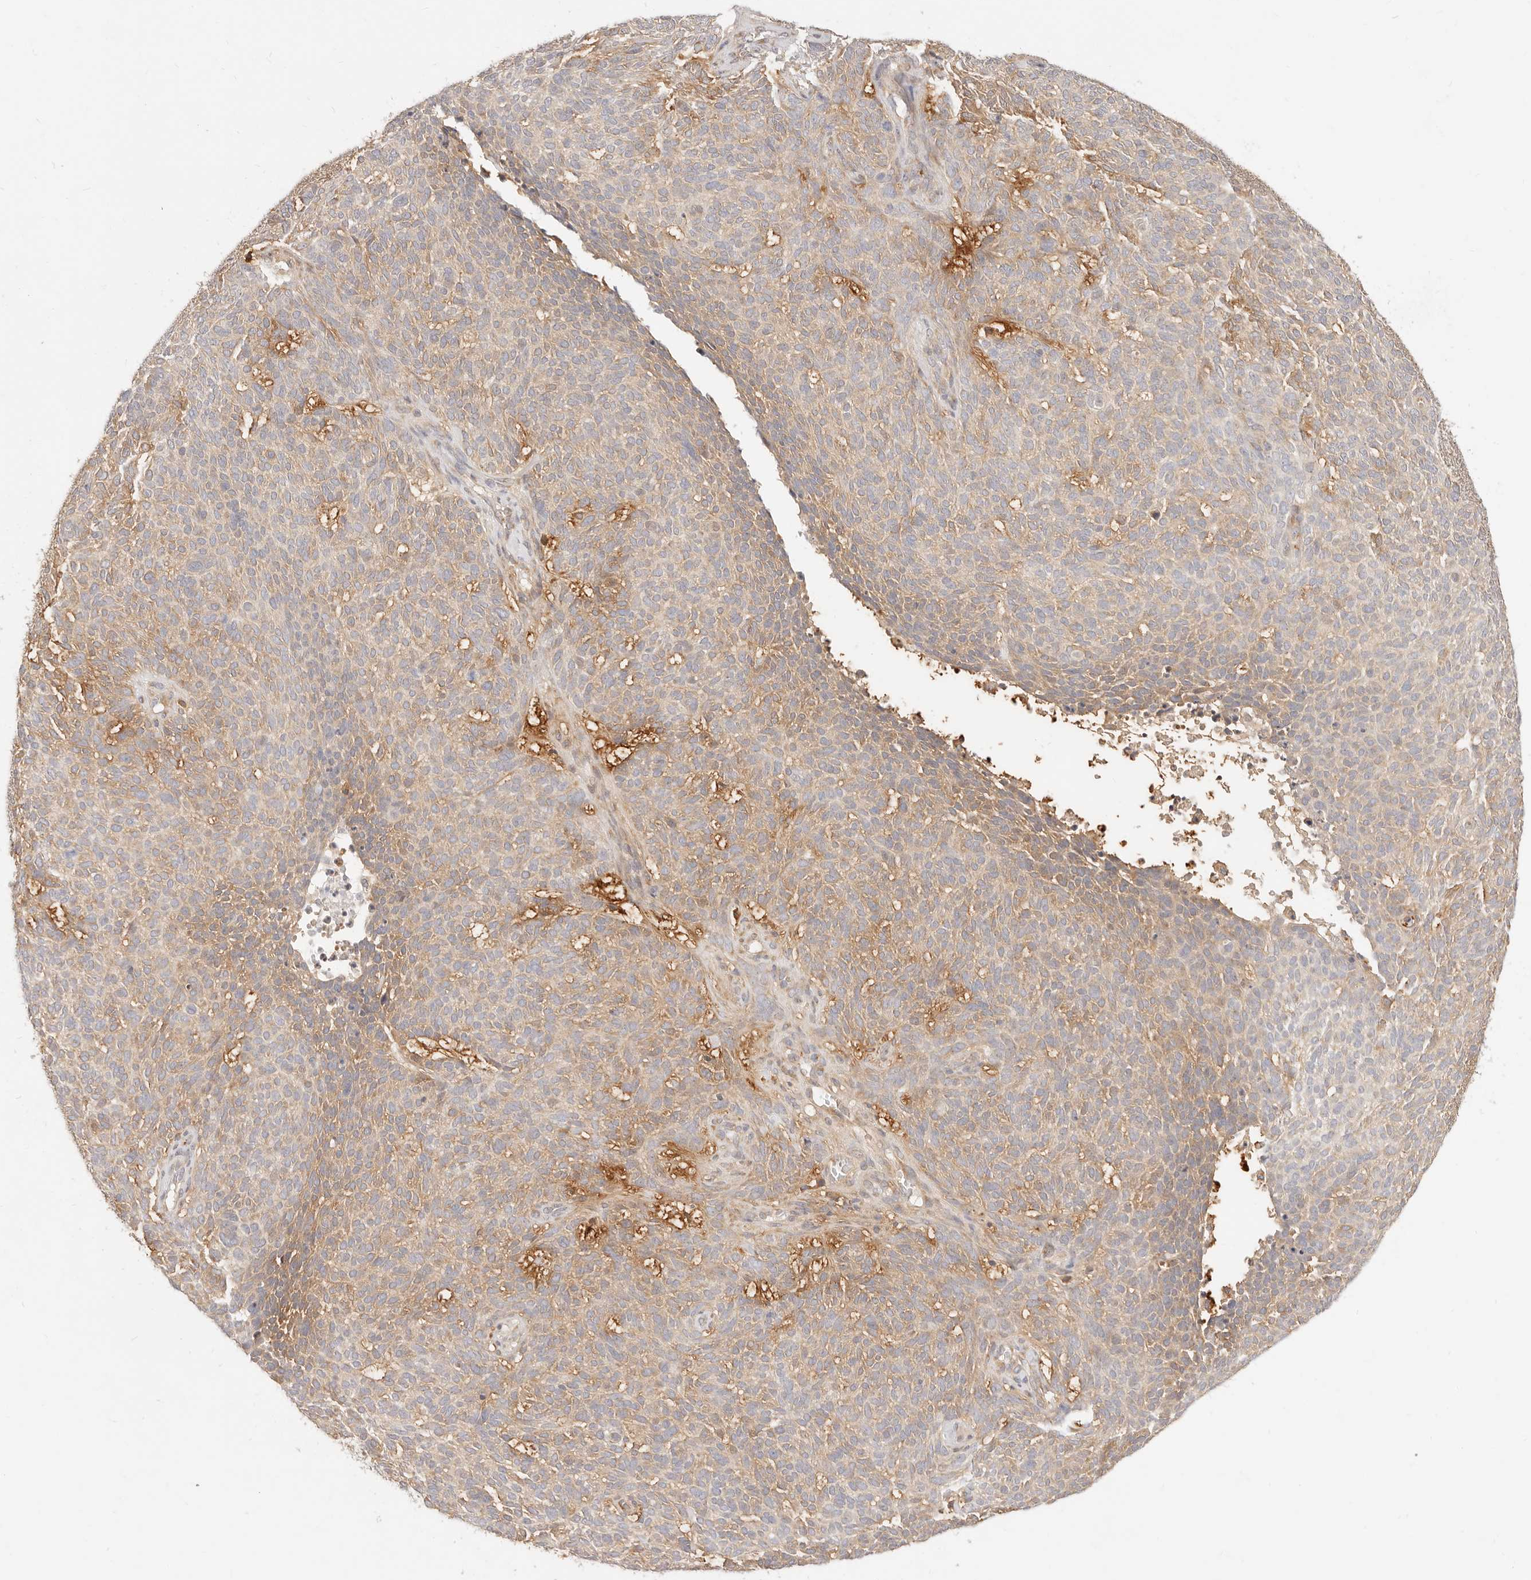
{"staining": {"intensity": "weak", "quantity": ">75%", "location": "cytoplasmic/membranous"}, "tissue": "skin cancer", "cell_type": "Tumor cells", "image_type": "cancer", "snomed": [{"axis": "morphology", "description": "Squamous cell carcinoma, NOS"}, {"axis": "topography", "description": "Skin"}], "caption": "IHC (DAB (3,3'-diaminobenzidine)) staining of human squamous cell carcinoma (skin) displays weak cytoplasmic/membranous protein staining in about >75% of tumor cells.", "gene": "UBXN10", "patient": {"sex": "female", "age": 90}}